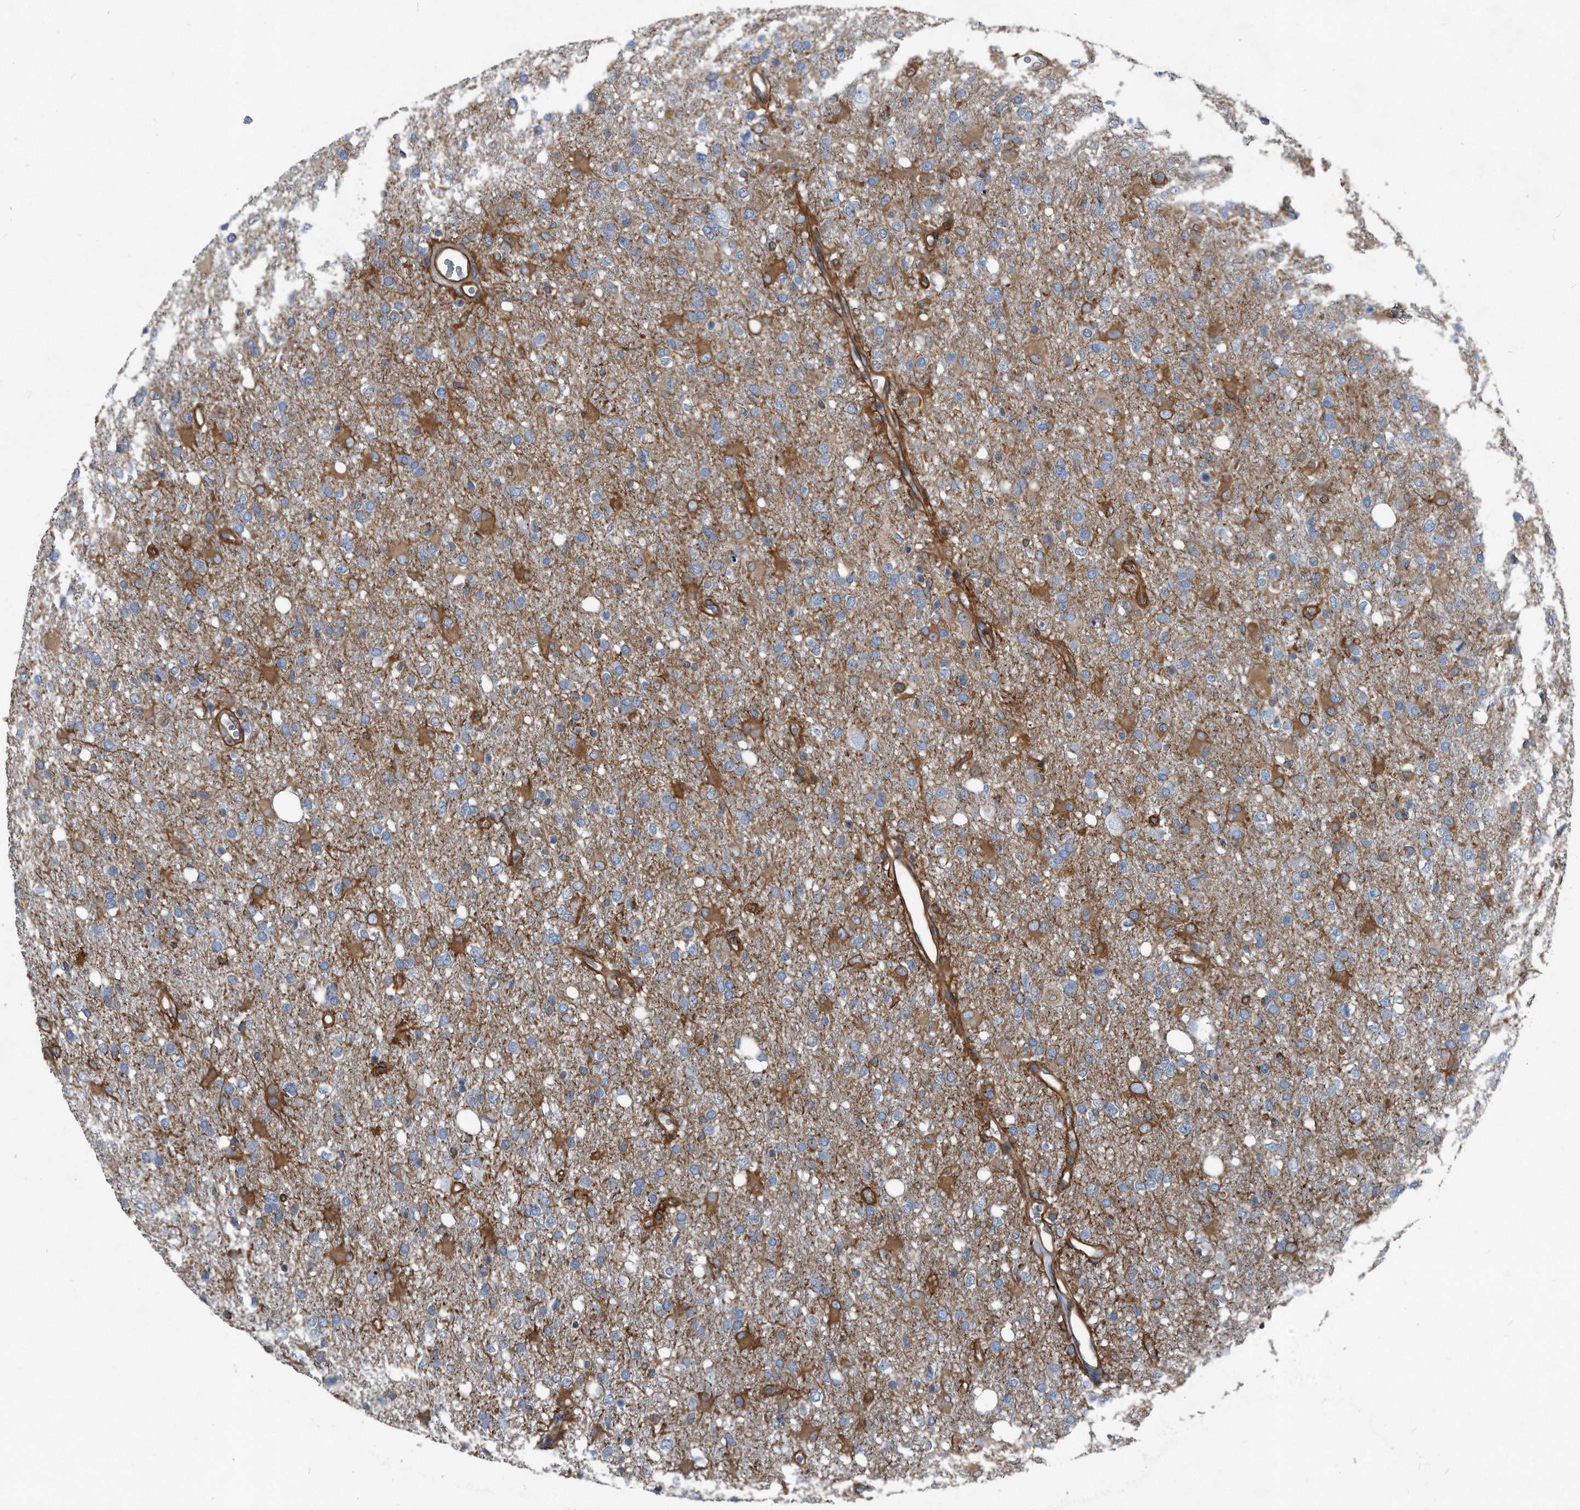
{"staining": {"intensity": "negative", "quantity": "none", "location": "none"}, "tissue": "glioma", "cell_type": "Tumor cells", "image_type": "cancer", "snomed": [{"axis": "morphology", "description": "Glioma, malignant, High grade"}, {"axis": "topography", "description": "Brain"}], "caption": "Glioma stained for a protein using immunohistochemistry demonstrates no positivity tumor cells.", "gene": "PLEC", "patient": {"sex": "female", "age": 57}}